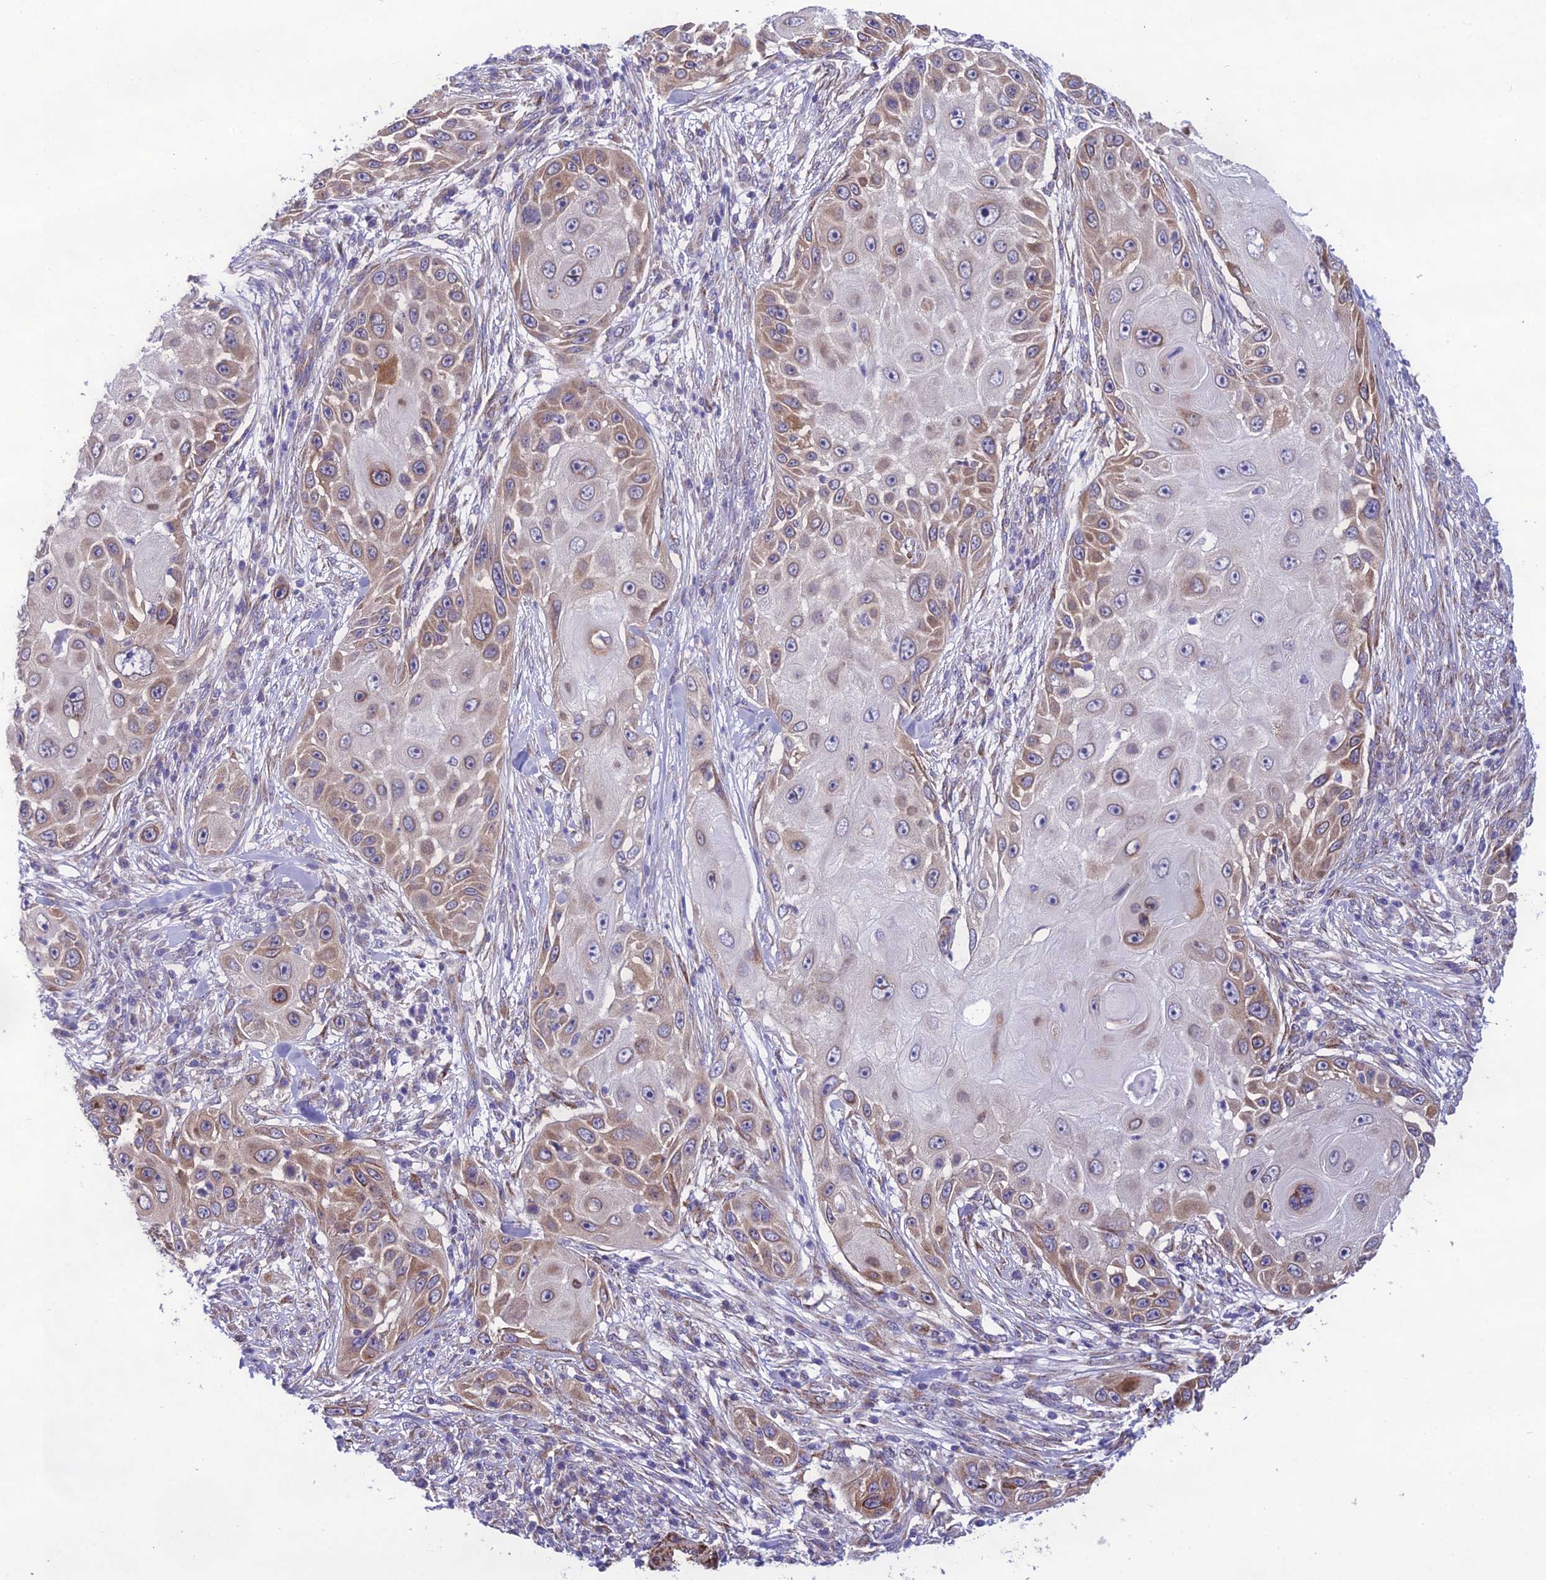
{"staining": {"intensity": "moderate", "quantity": "25%-75%", "location": "cytoplasmic/membranous"}, "tissue": "skin cancer", "cell_type": "Tumor cells", "image_type": "cancer", "snomed": [{"axis": "morphology", "description": "Squamous cell carcinoma, NOS"}, {"axis": "topography", "description": "Skin"}], "caption": "Immunohistochemical staining of human skin cancer (squamous cell carcinoma) shows medium levels of moderate cytoplasmic/membranous protein staining in about 25%-75% of tumor cells. The staining was performed using DAB (3,3'-diaminobenzidine) to visualize the protein expression in brown, while the nuclei were stained in blue with hematoxylin (Magnification: 20x).", "gene": "NODAL", "patient": {"sex": "female", "age": 44}}